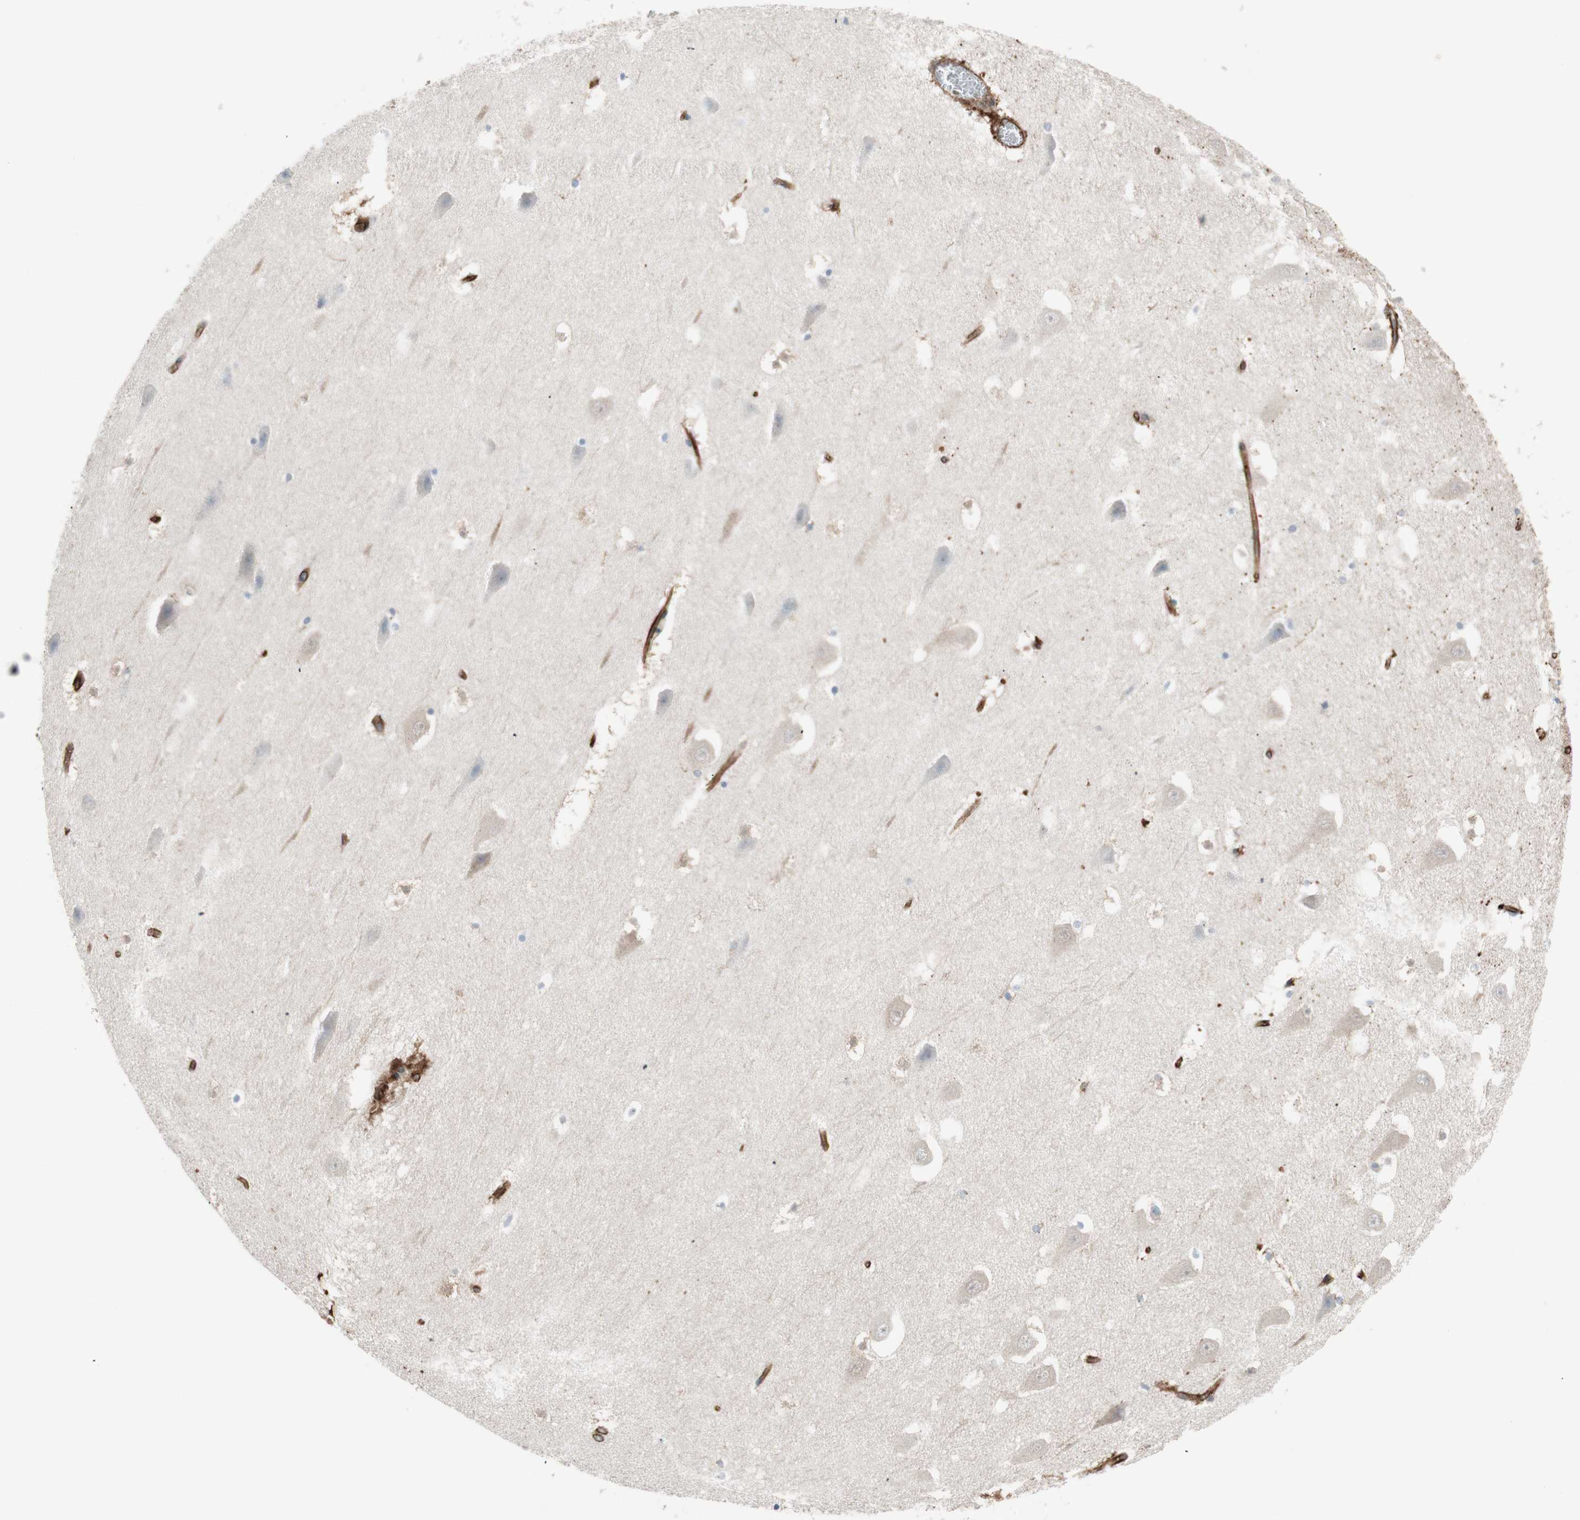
{"staining": {"intensity": "strong", "quantity": "<25%", "location": "cytoplasmic/membranous"}, "tissue": "hippocampus", "cell_type": "Glial cells", "image_type": "normal", "snomed": [{"axis": "morphology", "description": "Normal tissue, NOS"}, {"axis": "topography", "description": "Hippocampus"}], "caption": "Protein positivity by IHC displays strong cytoplasmic/membranous positivity in approximately <25% of glial cells in benign hippocampus.", "gene": "TCTA", "patient": {"sex": "male", "age": 45}}